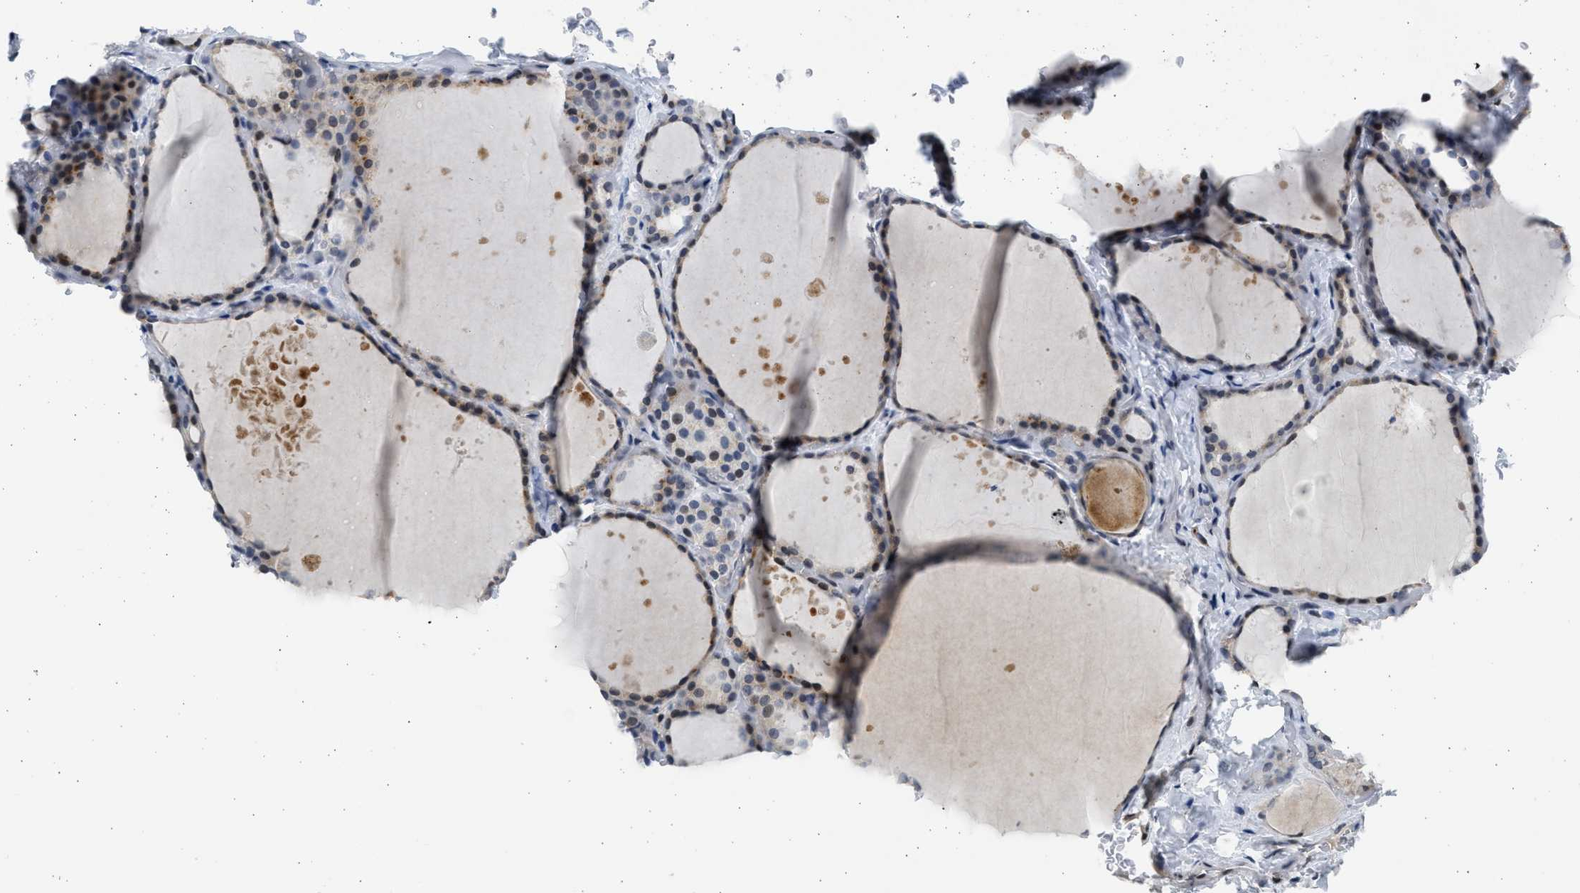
{"staining": {"intensity": "moderate", "quantity": ">75%", "location": "cytoplasmic/membranous,nuclear"}, "tissue": "thyroid gland", "cell_type": "Glandular cells", "image_type": "normal", "snomed": [{"axis": "morphology", "description": "Normal tissue, NOS"}, {"axis": "topography", "description": "Thyroid gland"}], "caption": "Thyroid gland stained with DAB immunohistochemistry (IHC) shows medium levels of moderate cytoplasmic/membranous,nuclear expression in approximately >75% of glandular cells. (brown staining indicates protein expression, while blue staining denotes nuclei).", "gene": "HMGN3", "patient": {"sex": "female", "age": 44}}